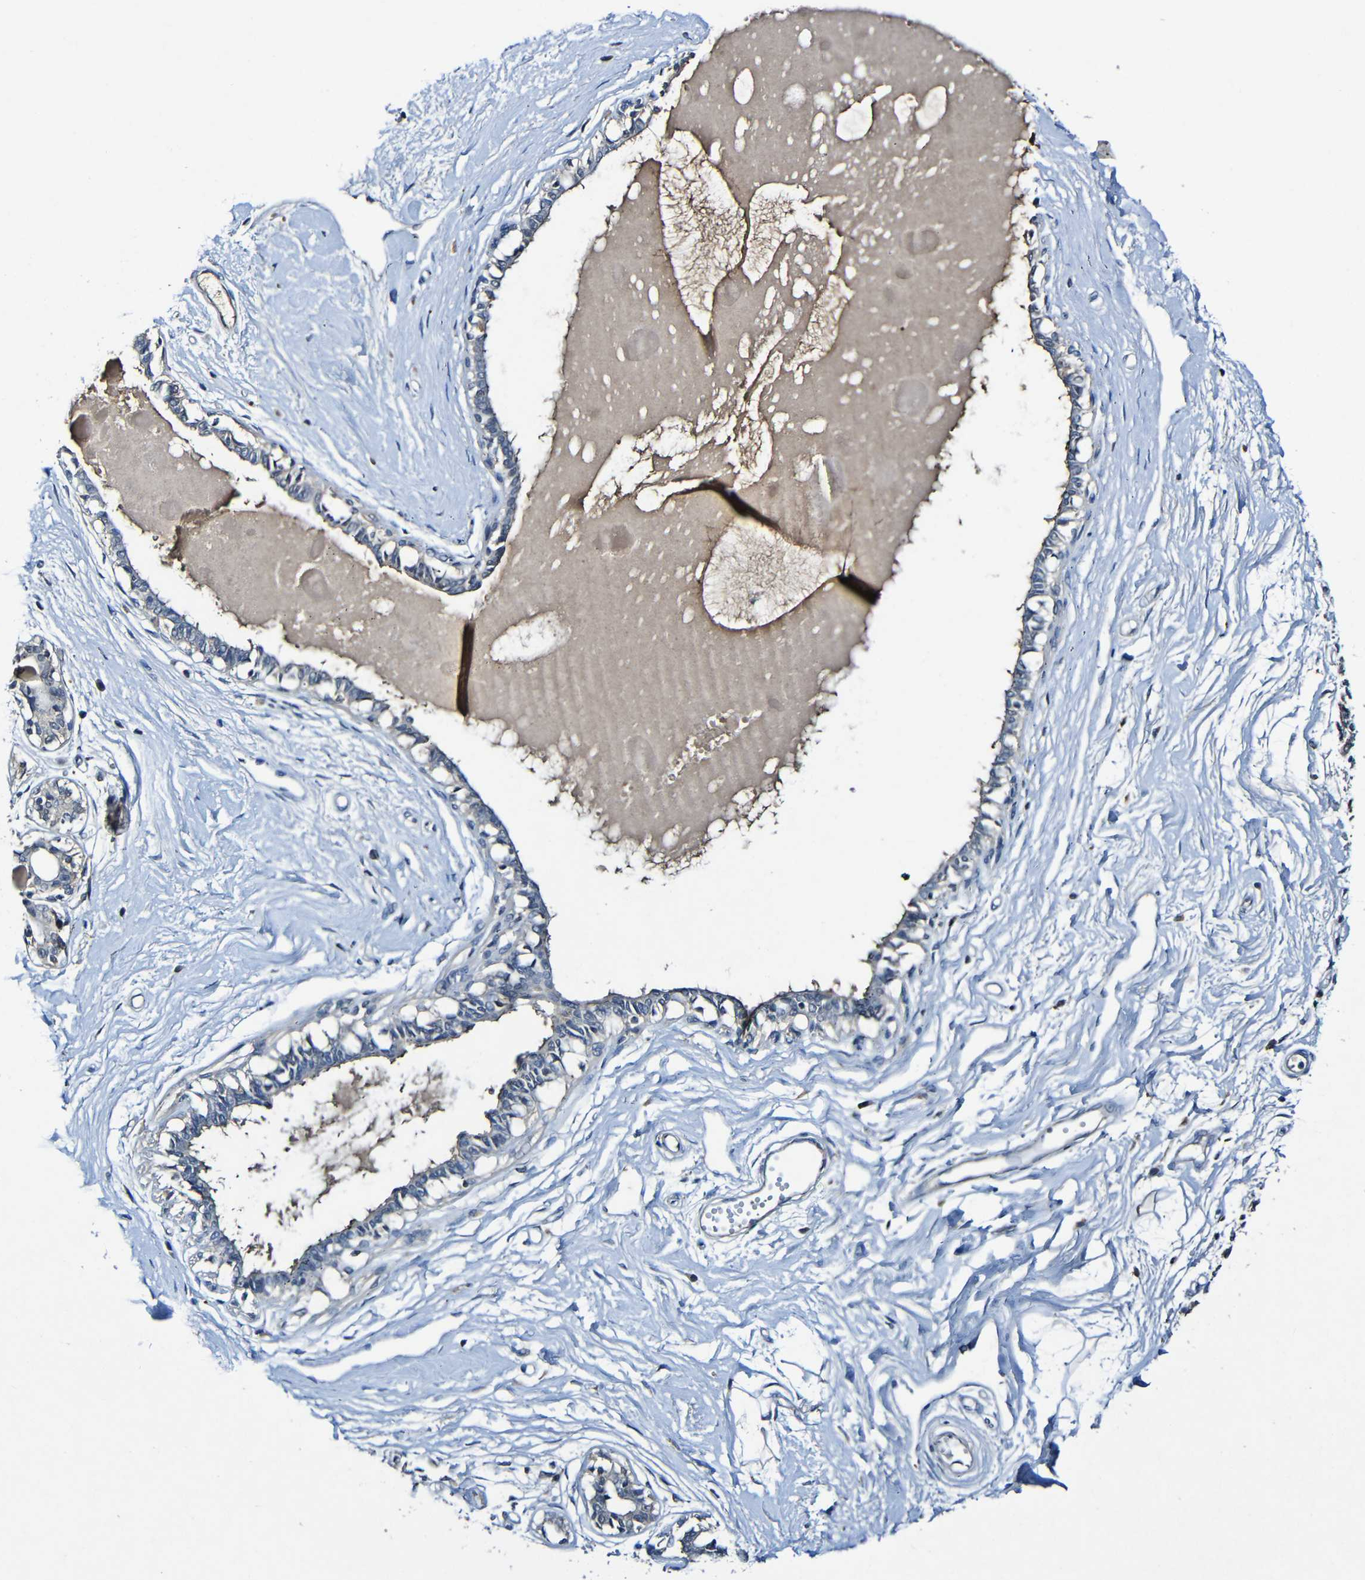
{"staining": {"intensity": "negative", "quantity": "none", "location": "none"}, "tissue": "breast", "cell_type": "Adipocytes", "image_type": "normal", "snomed": [{"axis": "morphology", "description": "Normal tissue, NOS"}, {"axis": "topography", "description": "Breast"}], "caption": "Micrograph shows no protein positivity in adipocytes of normal breast. The staining is performed using DAB brown chromogen with nuclei counter-stained in using hematoxylin.", "gene": "LRRC70", "patient": {"sex": "female", "age": 45}}